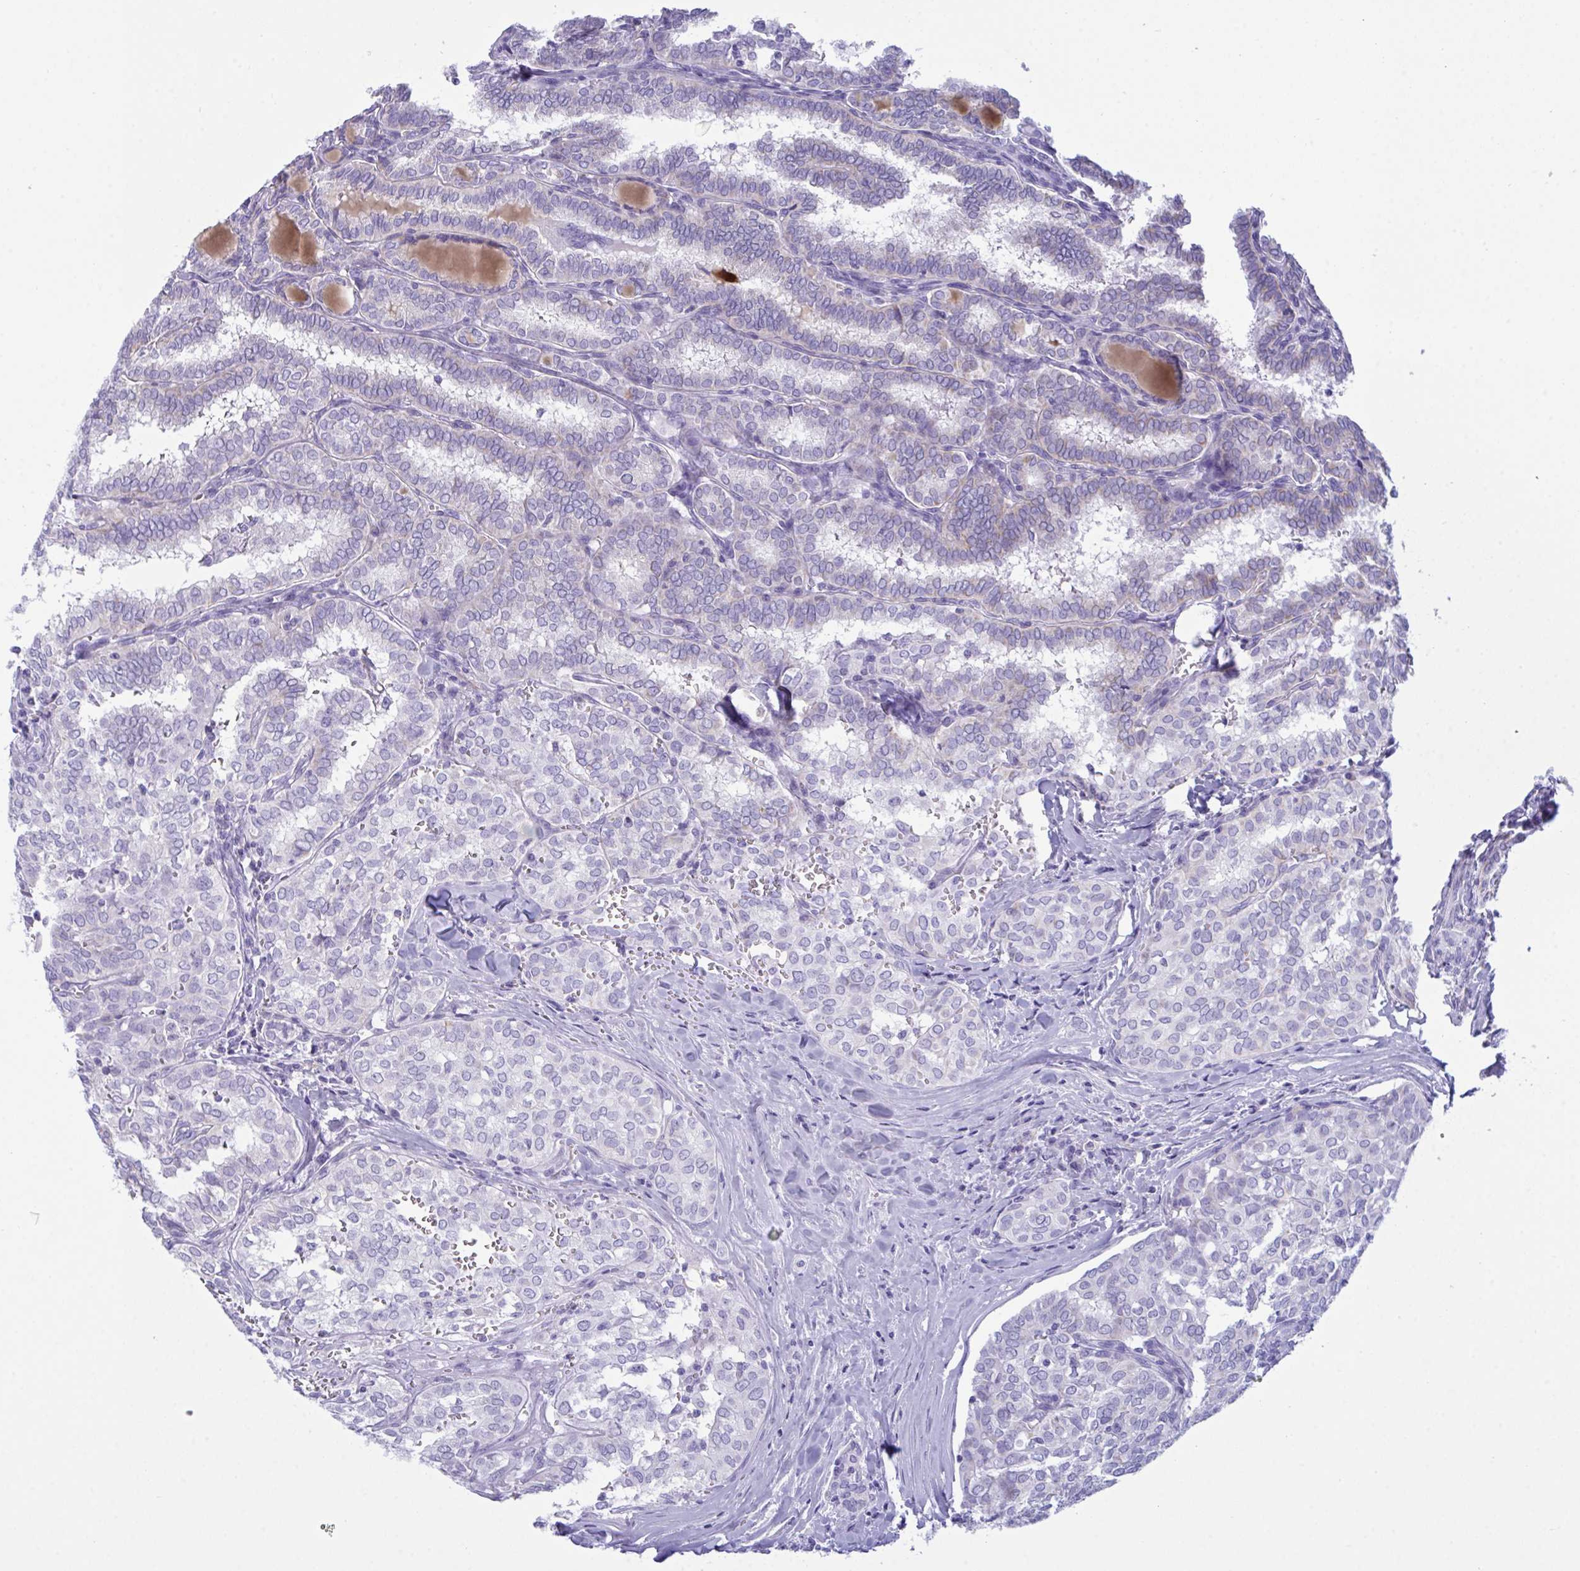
{"staining": {"intensity": "negative", "quantity": "none", "location": "none"}, "tissue": "thyroid cancer", "cell_type": "Tumor cells", "image_type": "cancer", "snomed": [{"axis": "morphology", "description": "Papillary adenocarcinoma, NOS"}, {"axis": "topography", "description": "Thyroid gland"}], "caption": "Micrograph shows no protein staining in tumor cells of thyroid cancer (papillary adenocarcinoma) tissue. (DAB IHC visualized using brightfield microscopy, high magnification).", "gene": "BBS1", "patient": {"sex": "female", "age": 30}}